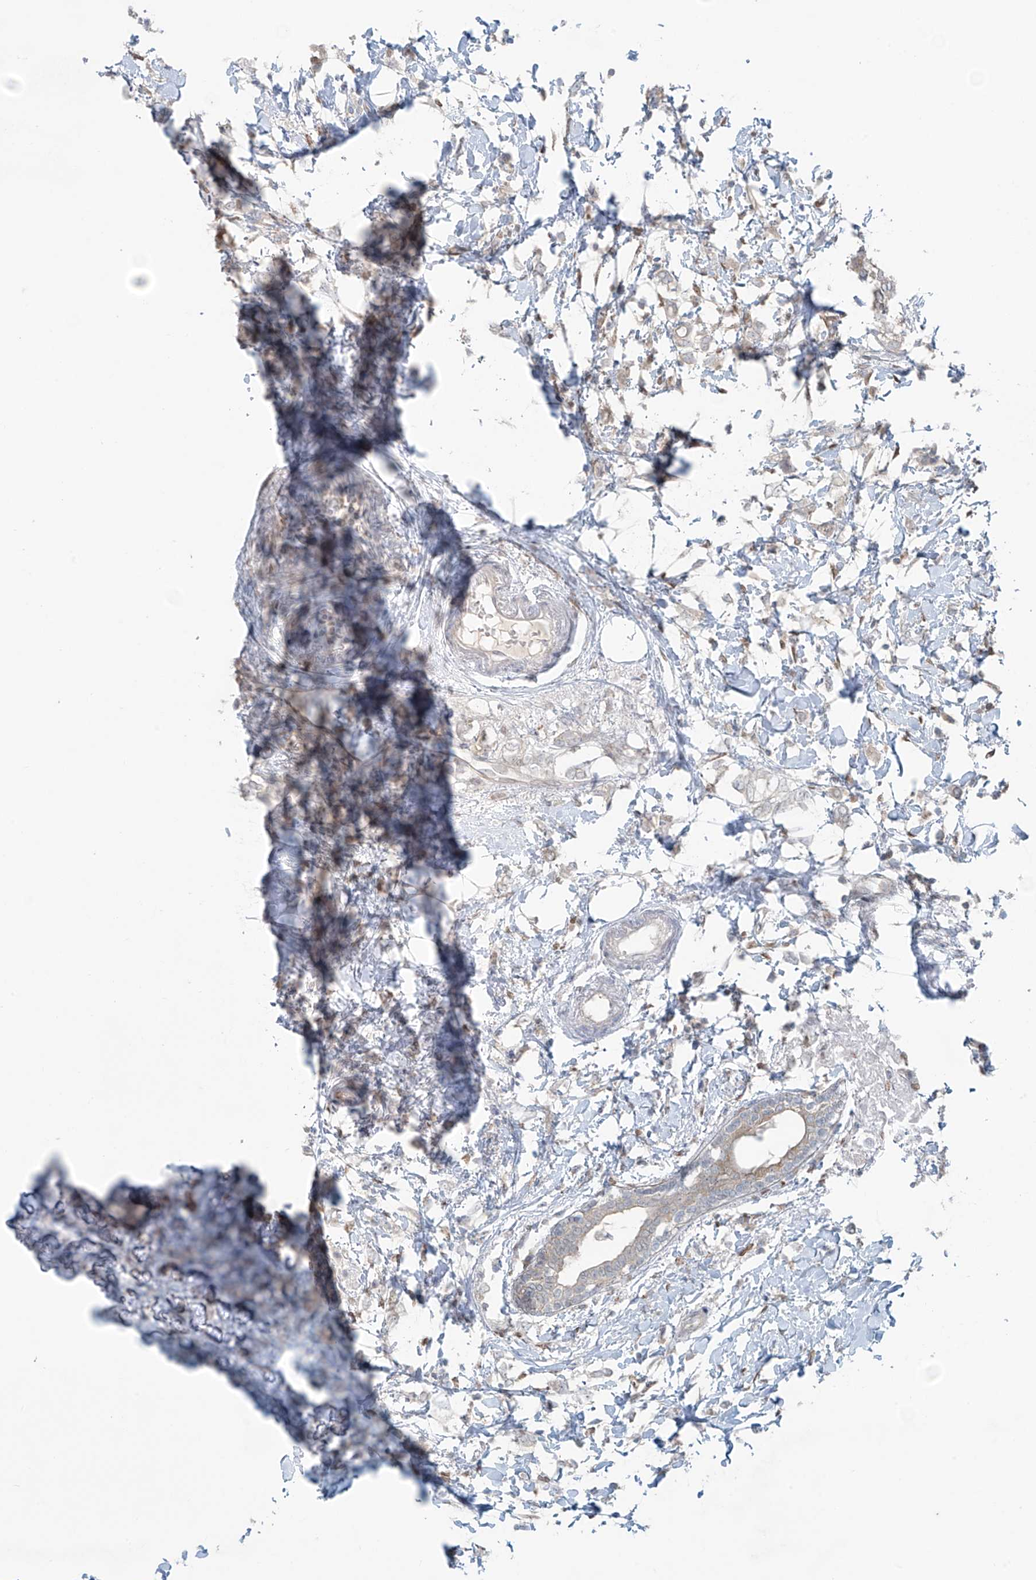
{"staining": {"intensity": "negative", "quantity": "none", "location": "none"}, "tissue": "breast cancer", "cell_type": "Tumor cells", "image_type": "cancer", "snomed": [{"axis": "morphology", "description": "Normal tissue, NOS"}, {"axis": "morphology", "description": "Lobular carcinoma"}, {"axis": "topography", "description": "Breast"}], "caption": "An IHC image of breast cancer is shown. There is no staining in tumor cells of breast cancer.", "gene": "PPAT", "patient": {"sex": "female", "age": 47}}